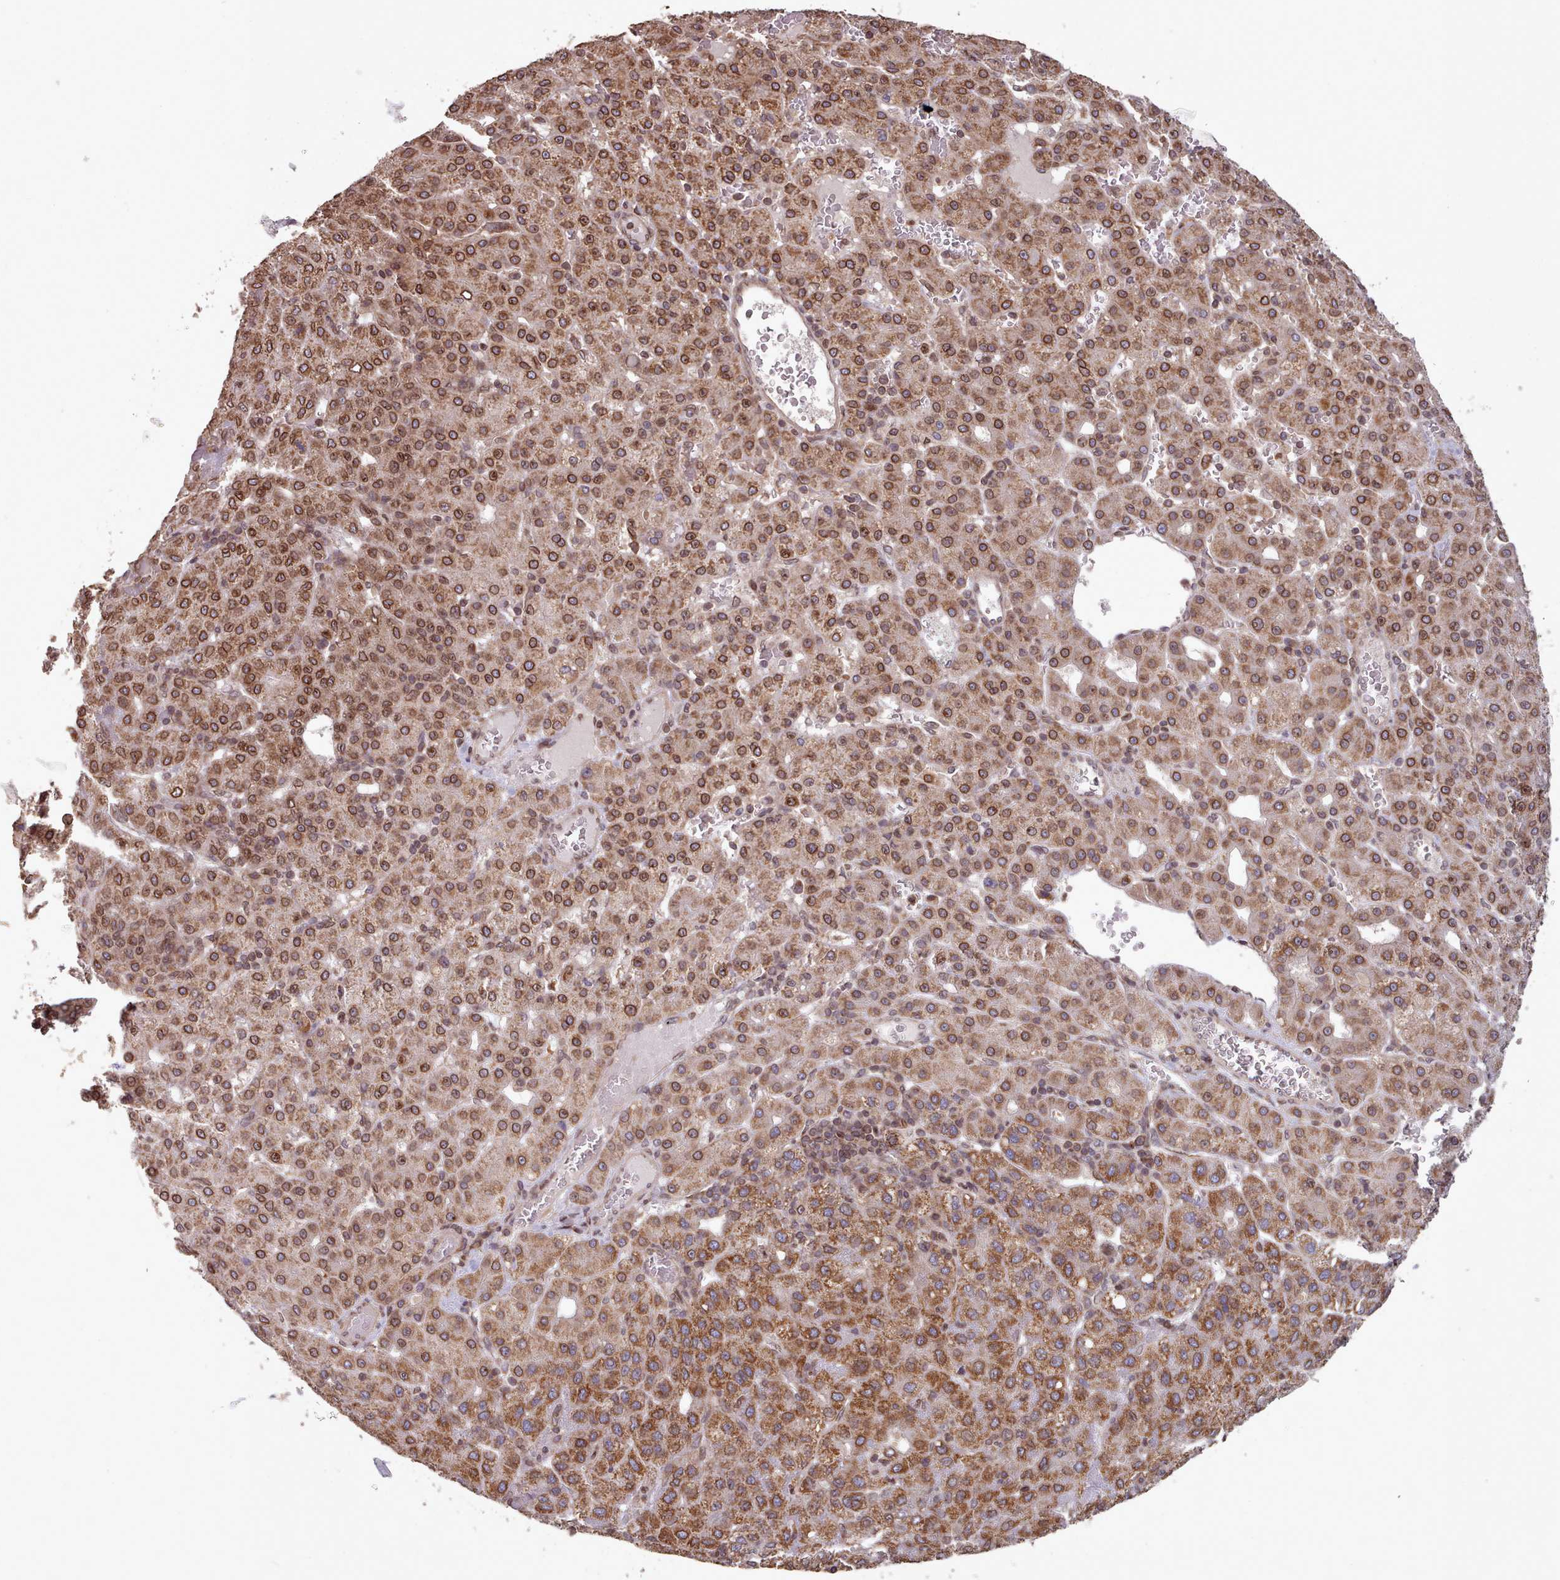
{"staining": {"intensity": "strong", "quantity": ">75%", "location": "cytoplasmic/membranous,nuclear"}, "tissue": "liver cancer", "cell_type": "Tumor cells", "image_type": "cancer", "snomed": [{"axis": "morphology", "description": "Carcinoma, Hepatocellular, NOS"}, {"axis": "topography", "description": "Liver"}], "caption": "Immunohistochemistry photomicrograph of liver hepatocellular carcinoma stained for a protein (brown), which shows high levels of strong cytoplasmic/membranous and nuclear staining in about >75% of tumor cells.", "gene": "TOR1AIP1", "patient": {"sex": "male", "age": 65}}